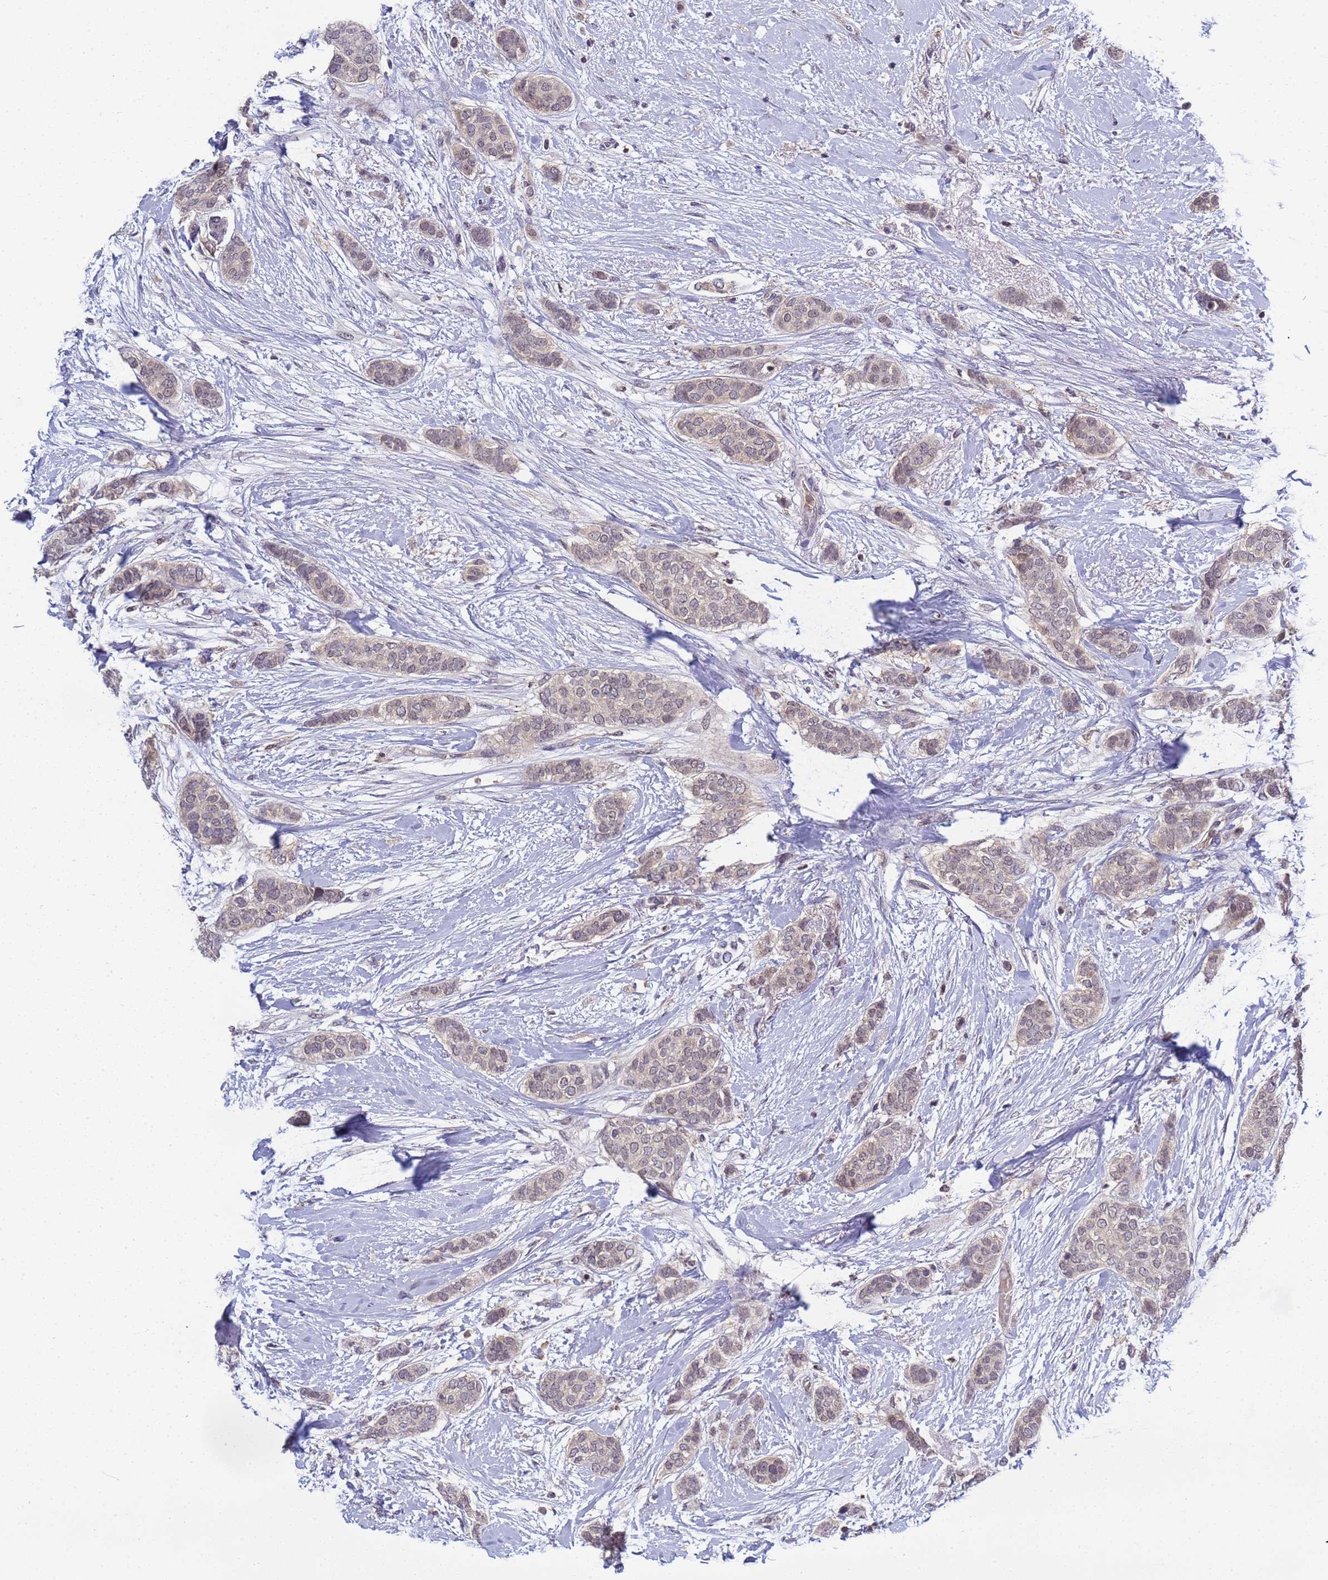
{"staining": {"intensity": "weak", "quantity": "<25%", "location": "nuclear"}, "tissue": "breast cancer", "cell_type": "Tumor cells", "image_type": "cancer", "snomed": [{"axis": "morphology", "description": "Duct carcinoma"}, {"axis": "topography", "description": "Breast"}], "caption": "Immunohistochemistry photomicrograph of human breast cancer (infiltrating ductal carcinoma) stained for a protein (brown), which exhibits no positivity in tumor cells.", "gene": "CD53", "patient": {"sex": "female", "age": 72}}